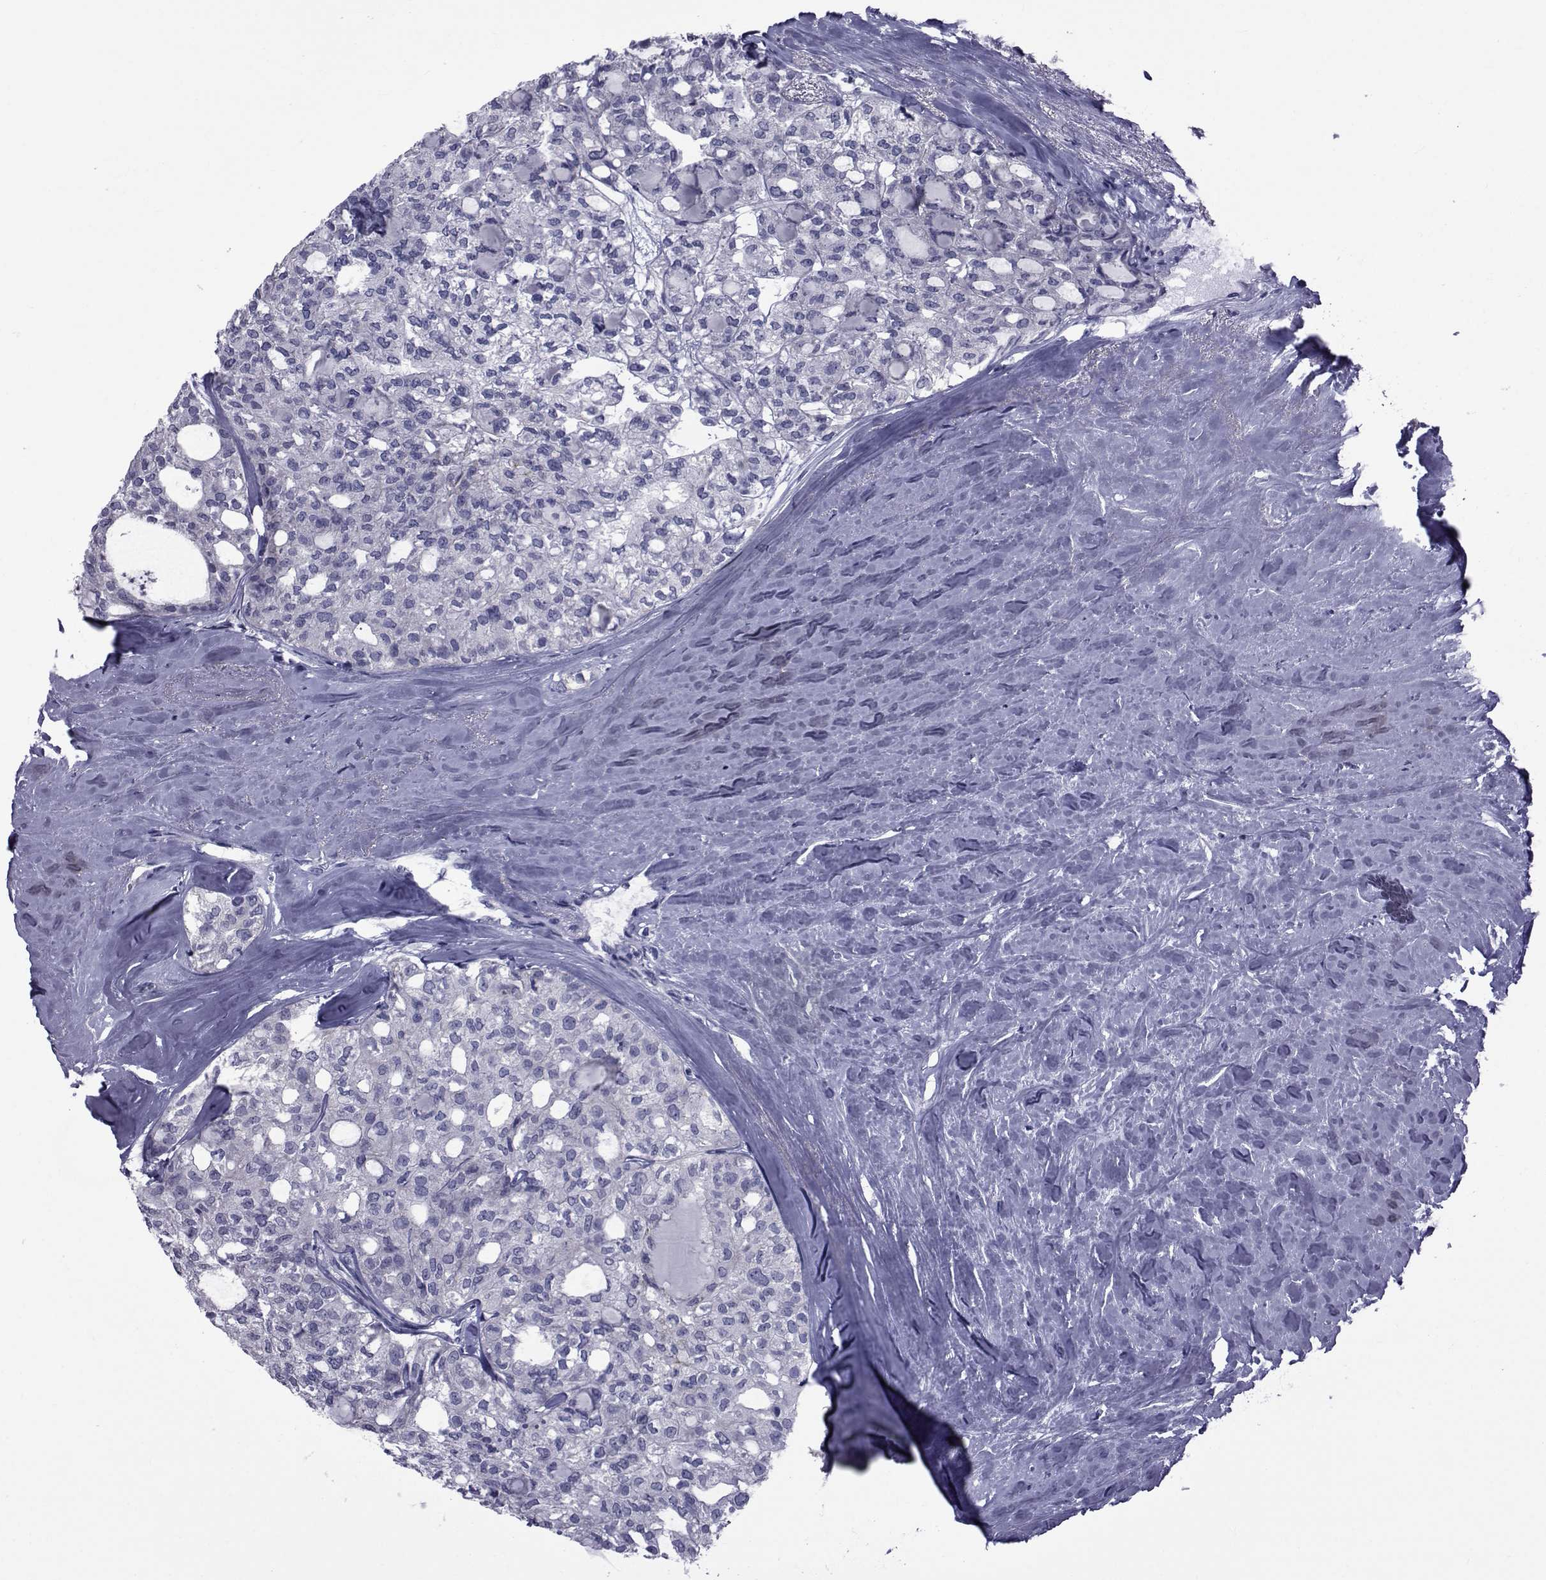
{"staining": {"intensity": "negative", "quantity": "none", "location": "none"}, "tissue": "thyroid cancer", "cell_type": "Tumor cells", "image_type": "cancer", "snomed": [{"axis": "morphology", "description": "Follicular adenoma carcinoma, NOS"}, {"axis": "topography", "description": "Thyroid gland"}], "caption": "This is a photomicrograph of immunohistochemistry staining of thyroid cancer (follicular adenoma carcinoma), which shows no expression in tumor cells.", "gene": "GKAP1", "patient": {"sex": "male", "age": 75}}